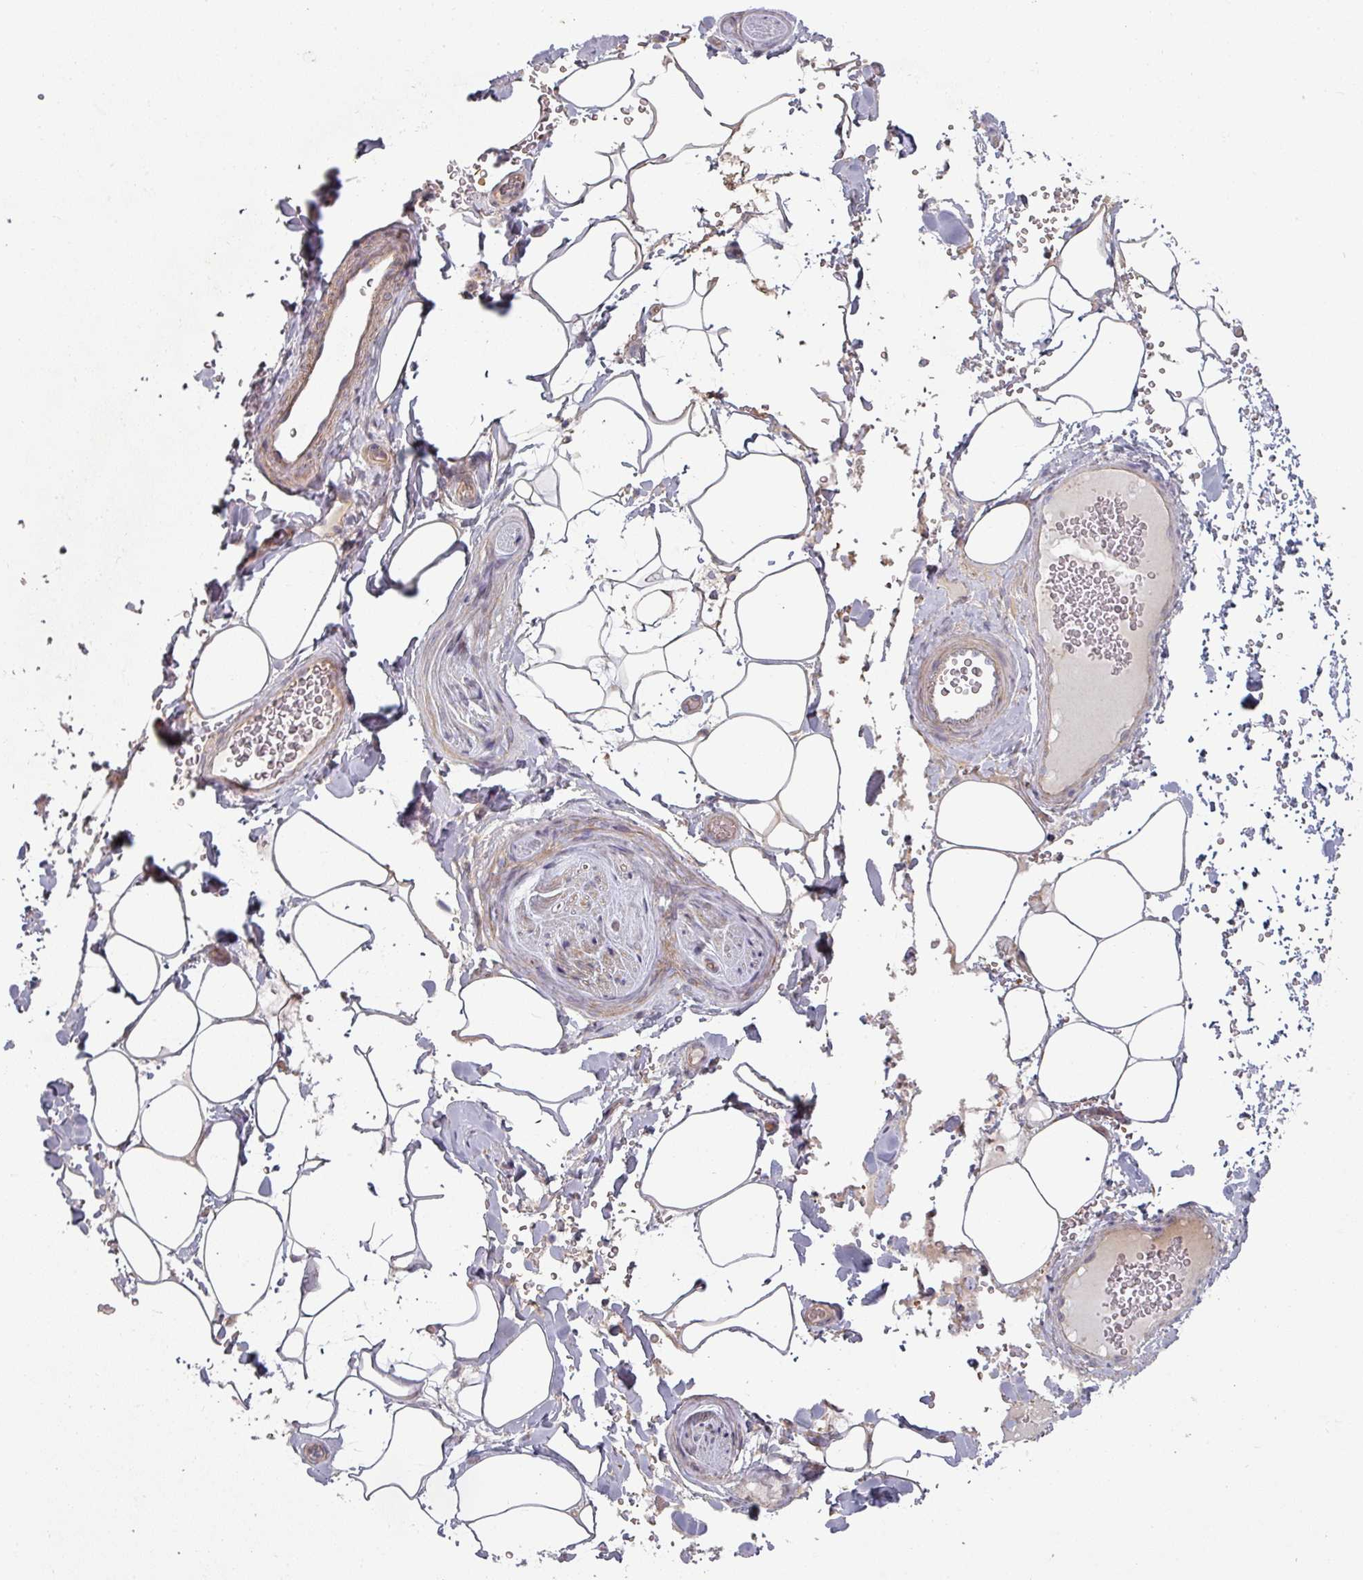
{"staining": {"intensity": "negative", "quantity": "none", "location": "none"}, "tissue": "adipose tissue", "cell_type": "Adipocytes", "image_type": "normal", "snomed": [{"axis": "morphology", "description": "Normal tissue, NOS"}, {"axis": "topography", "description": "Rectum"}, {"axis": "topography", "description": "Peripheral nerve tissue"}], "caption": "A high-resolution image shows immunohistochemistry staining of benign adipose tissue, which shows no significant staining in adipocytes. (DAB IHC with hematoxylin counter stain).", "gene": "PLEKHJ1", "patient": {"sex": "female", "age": 69}}